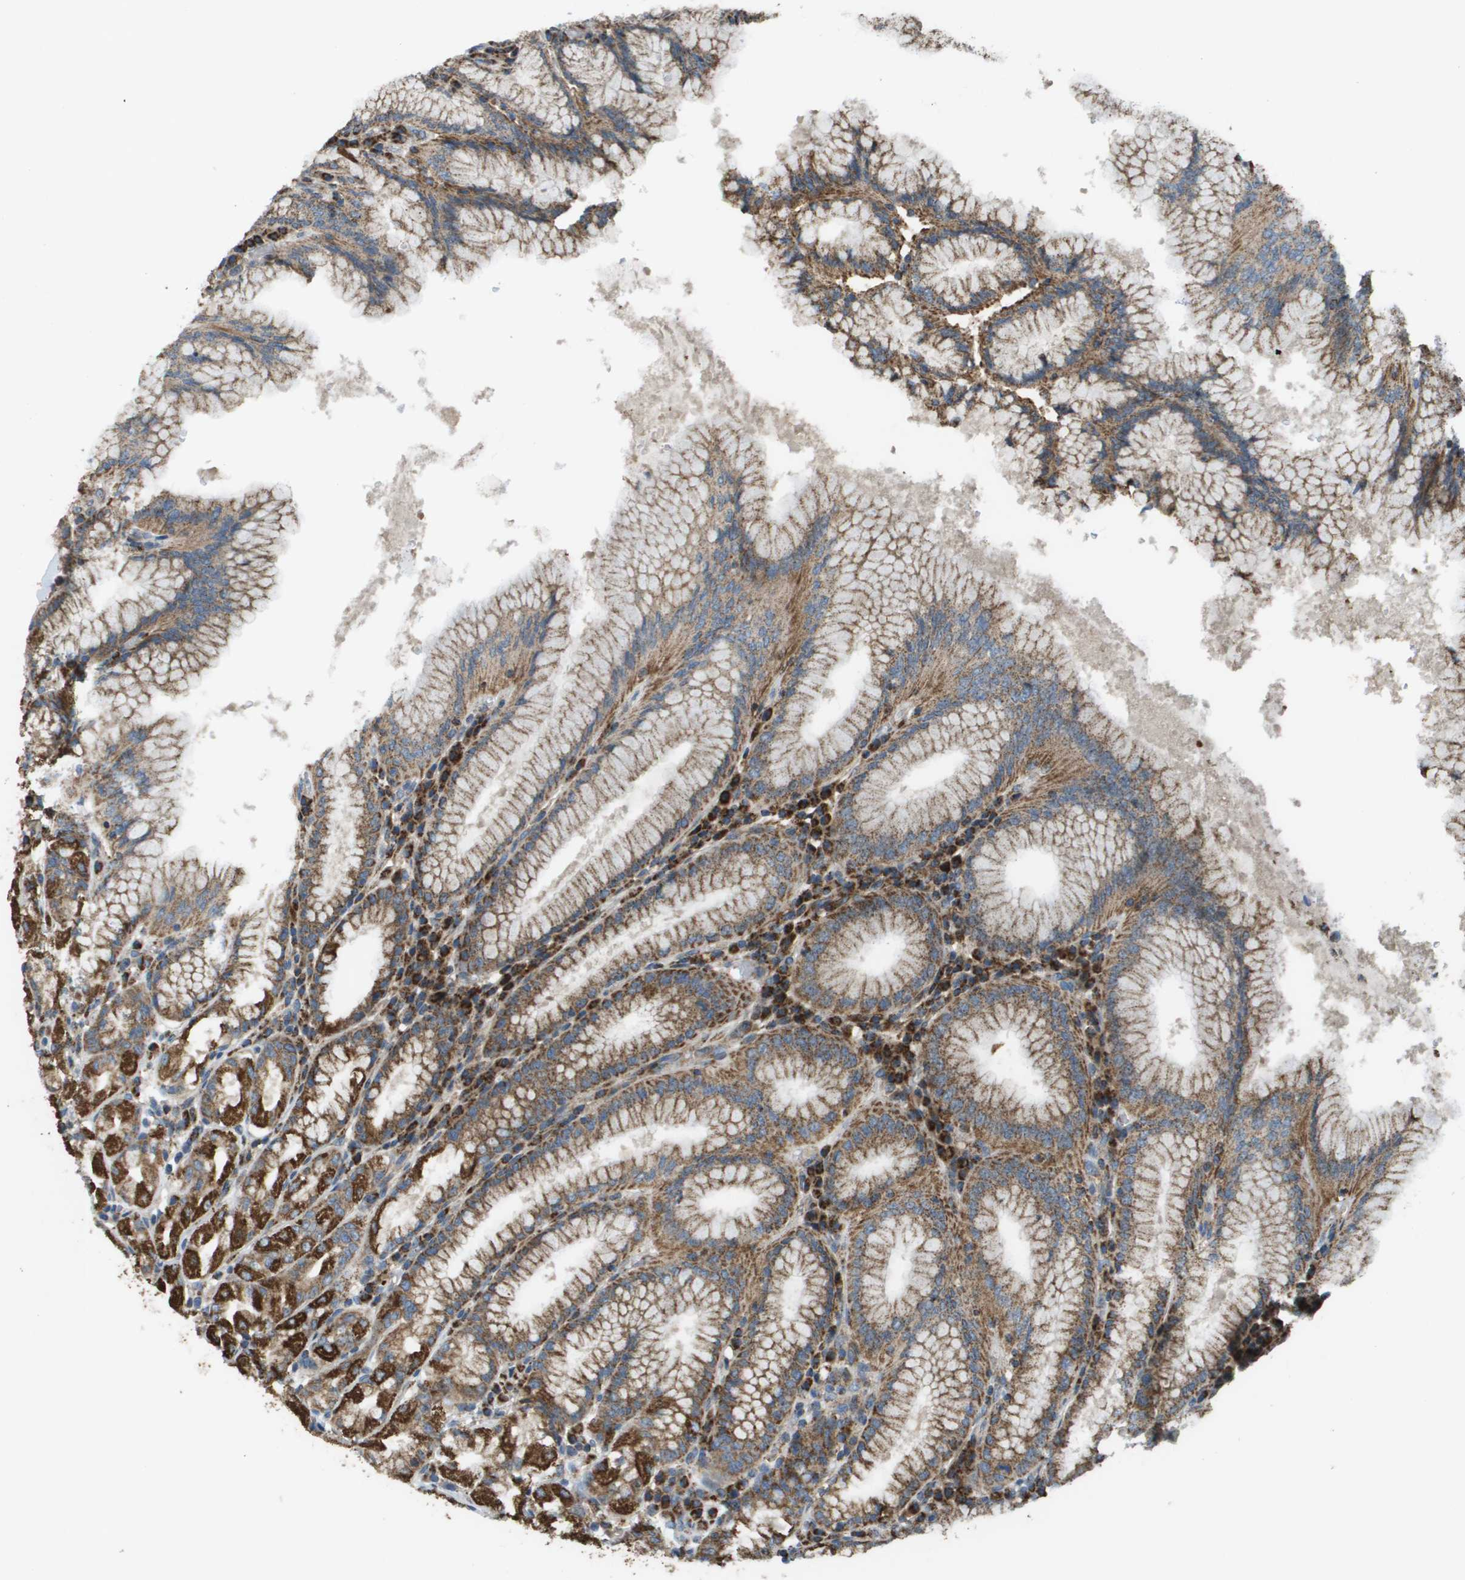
{"staining": {"intensity": "strong", "quantity": "25%-75%", "location": "cytoplasmic/membranous"}, "tissue": "stomach", "cell_type": "Glandular cells", "image_type": "normal", "snomed": [{"axis": "morphology", "description": "Normal tissue, NOS"}, {"axis": "topography", "description": "Stomach"}, {"axis": "topography", "description": "Stomach, lower"}], "caption": "Immunohistochemical staining of normal stomach displays 25%-75% levels of strong cytoplasmic/membranous protein positivity in approximately 25%-75% of glandular cells.", "gene": "NRK", "patient": {"sex": "female", "age": 56}}